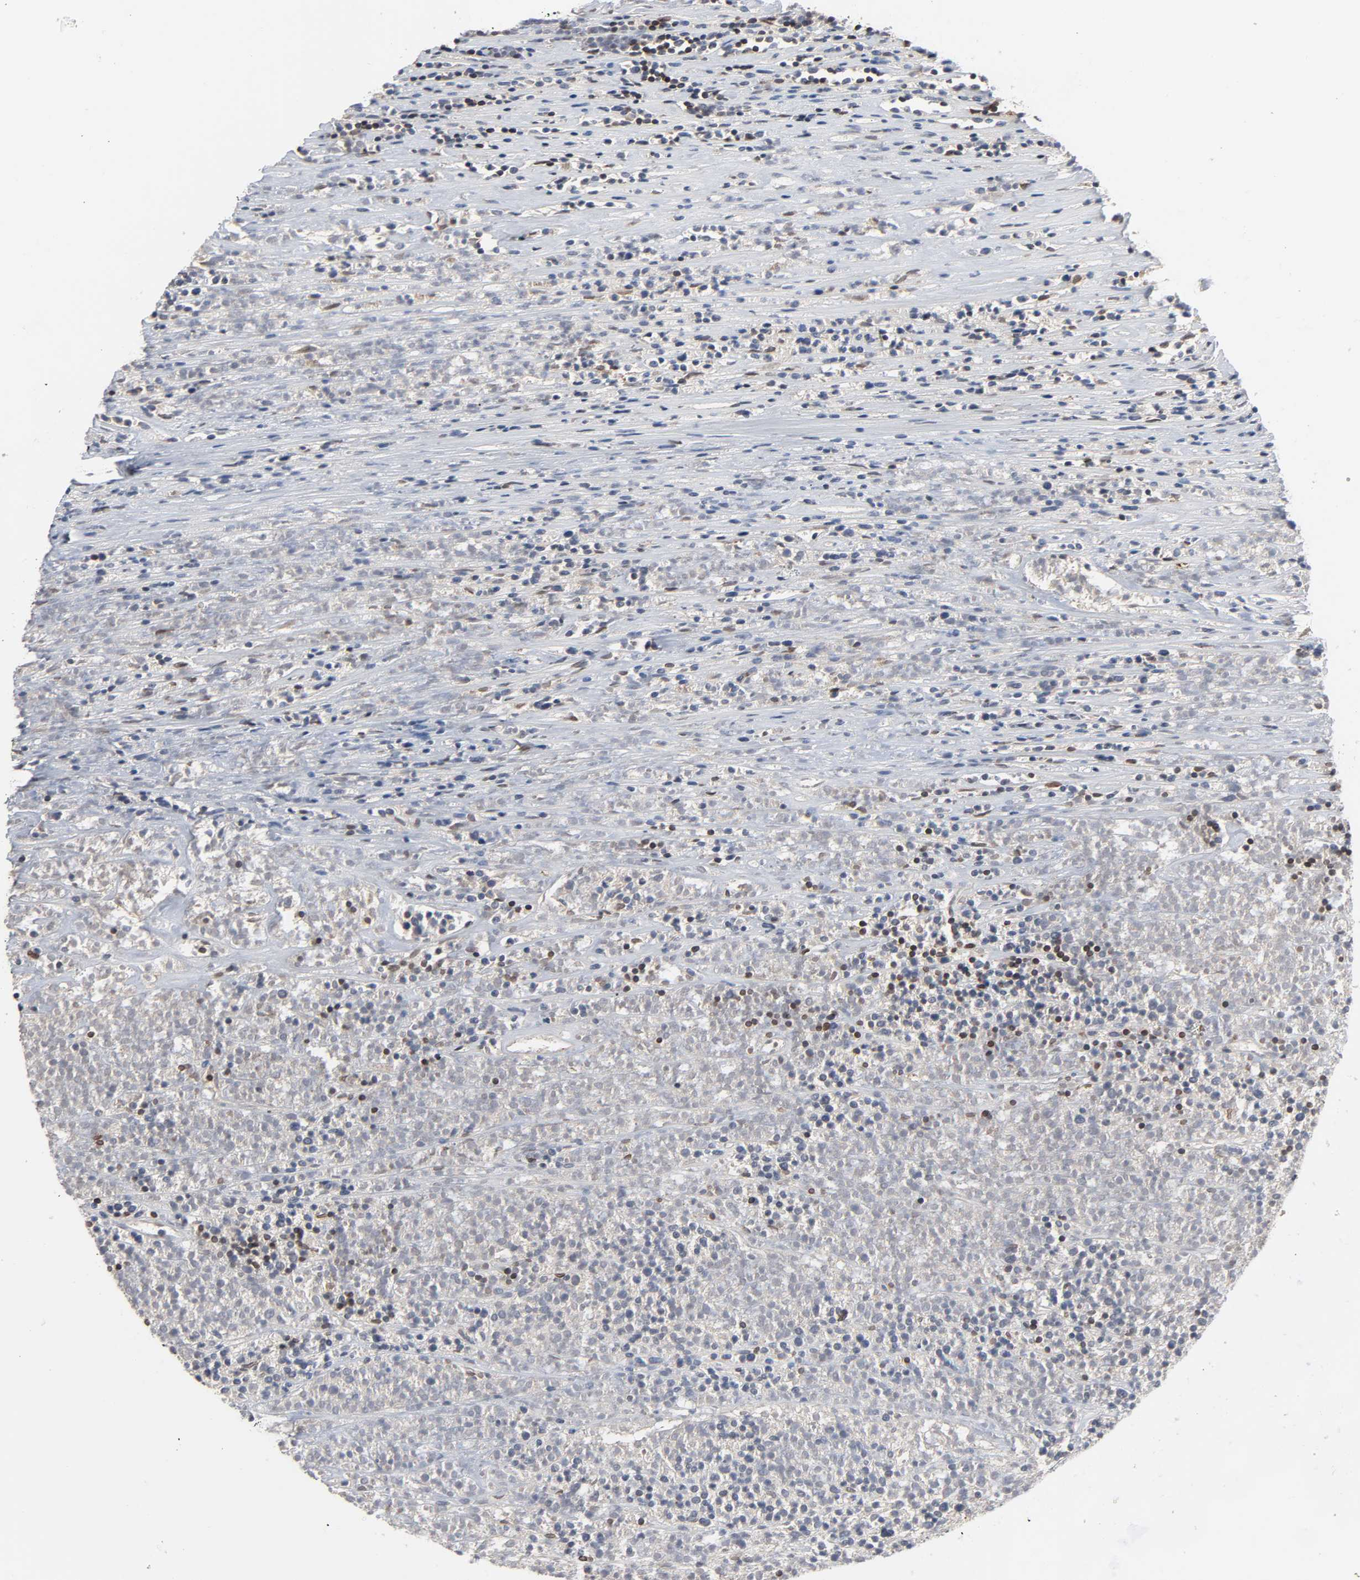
{"staining": {"intensity": "negative", "quantity": "none", "location": "none"}, "tissue": "lymphoma", "cell_type": "Tumor cells", "image_type": "cancer", "snomed": [{"axis": "morphology", "description": "Malignant lymphoma, non-Hodgkin's type, High grade"}, {"axis": "topography", "description": "Lymph node"}], "caption": "High-grade malignant lymphoma, non-Hodgkin's type was stained to show a protein in brown. There is no significant positivity in tumor cells. The staining is performed using DAB (3,3'-diaminobenzidine) brown chromogen with nuclei counter-stained in using hematoxylin.", "gene": "CCDC175", "patient": {"sex": "female", "age": 73}}